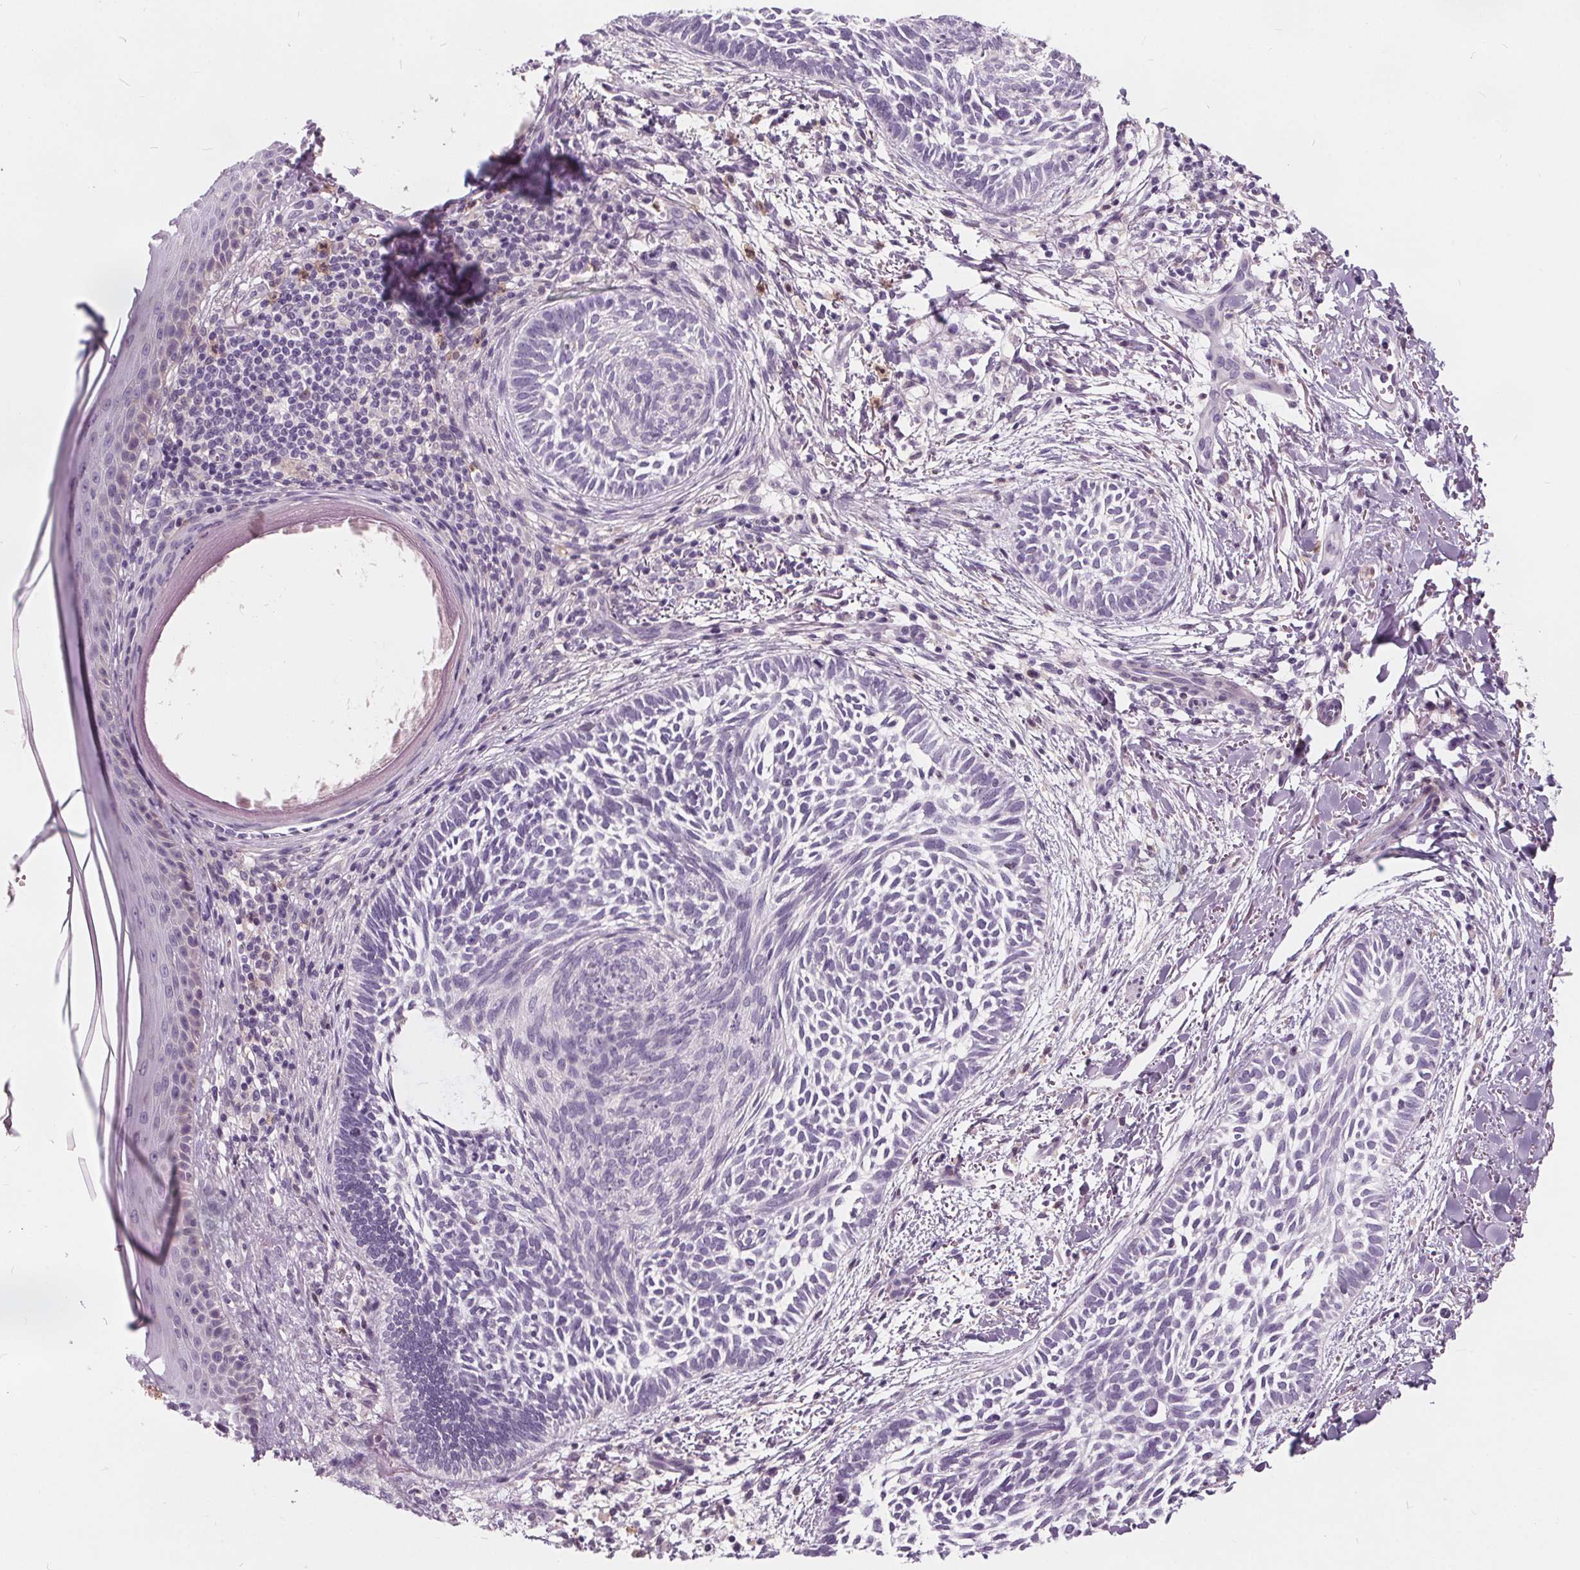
{"staining": {"intensity": "negative", "quantity": "none", "location": "none"}, "tissue": "skin cancer", "cell_type": "Tumor cells", "image_type": "cancer", "snomed": [{"axis": "morphology", "description": "Normal tissue, NOS"}, {"axis": "morphology", "description": "Basal cell carcinoma"}, {"axis": "topography", "description": "Skin"}], "caption": "IHC micrograph of neoplastic tissue: basal cell carcinoma (skin) stained with DAB (3,3'-diaminobenzidine) reveals no significant protein positivity in tumor cells. (DAB (3,3'-diaminobenzidine) immunohistochemistry (IHC), high magnification).", "gene": "HAAO", "patient": {"sex": "male", "age": 46}}